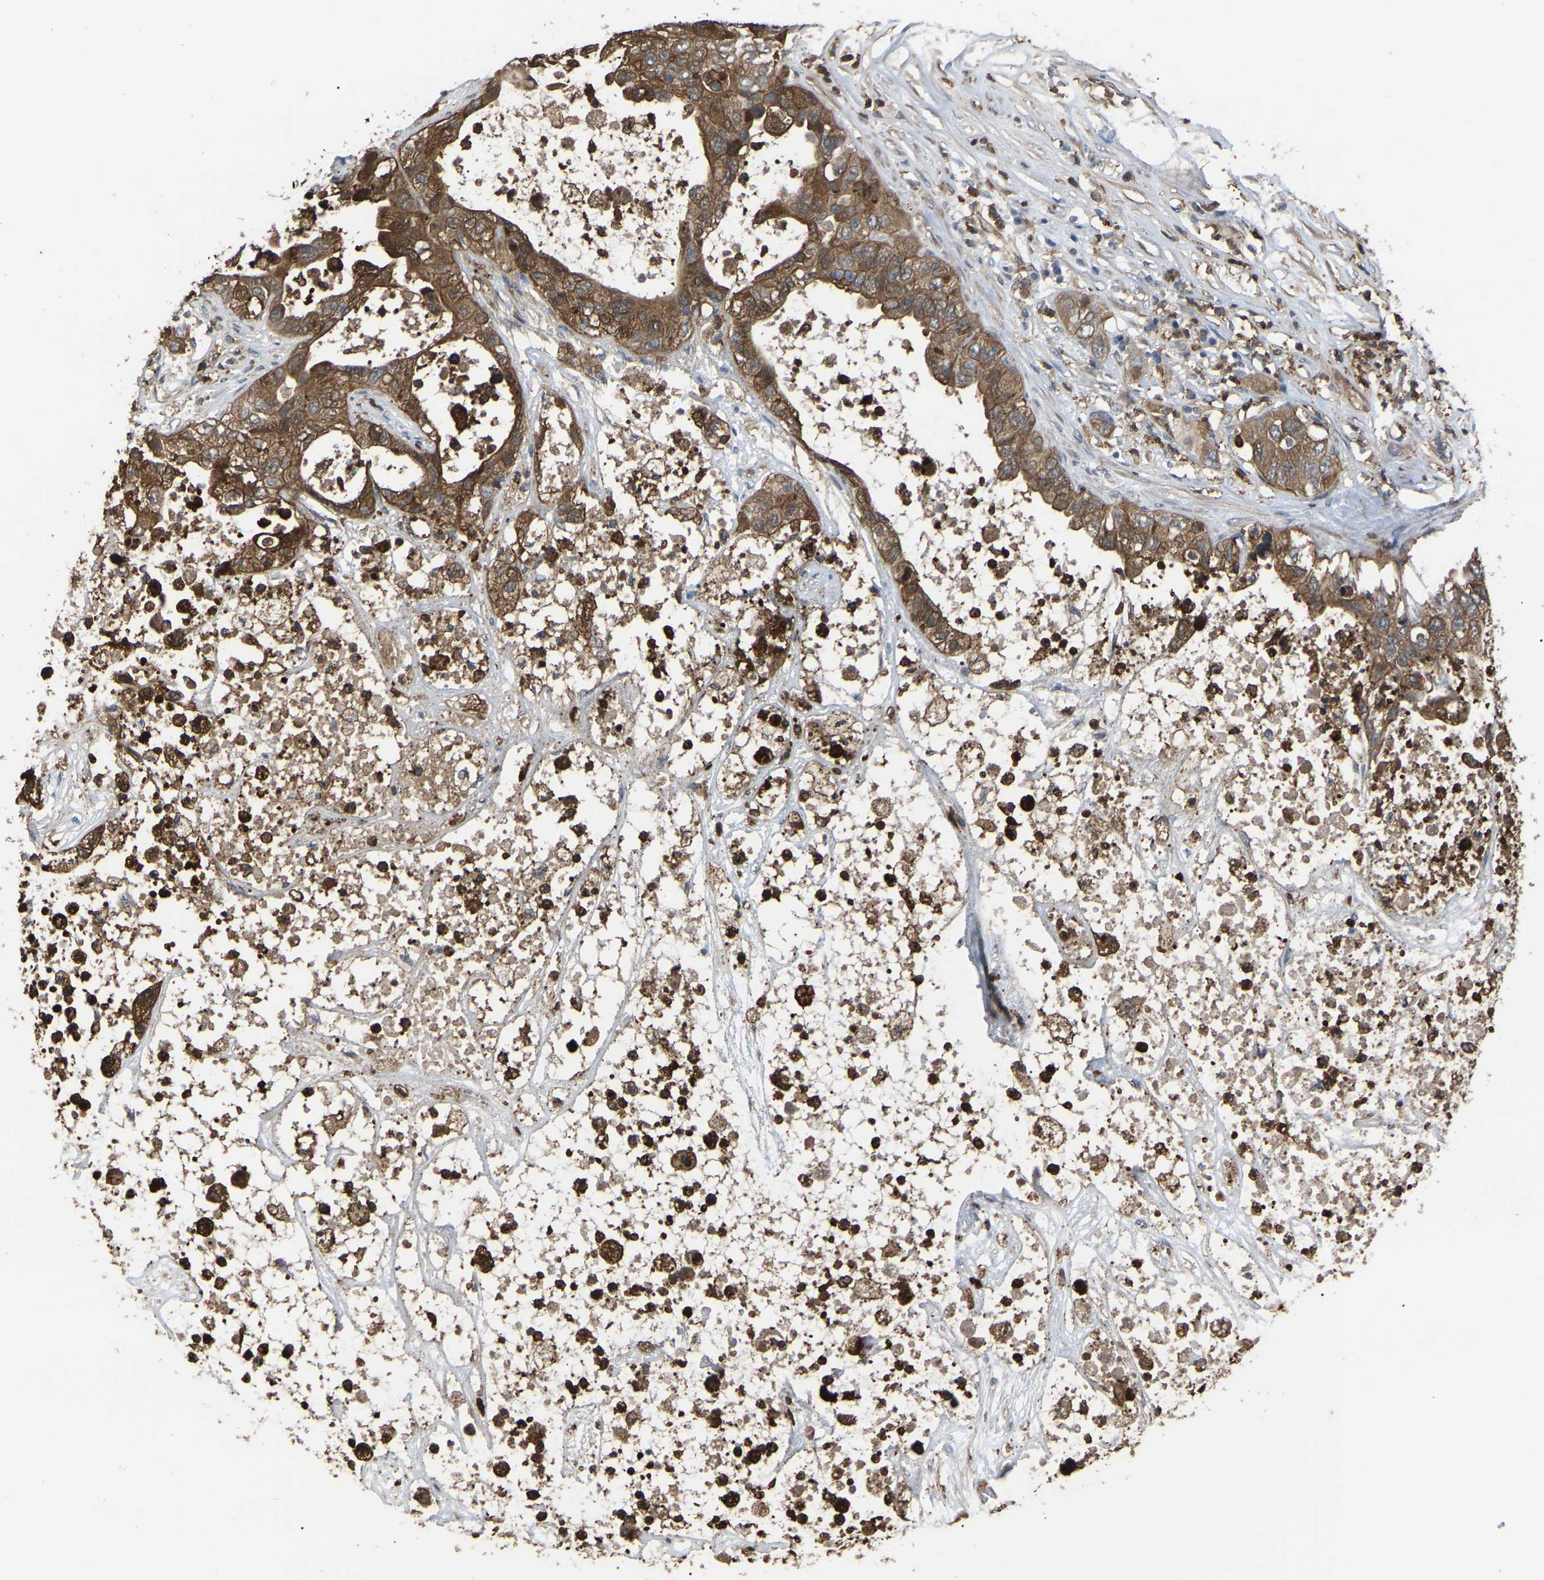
{"staining": {"intensity": "moderate", "quantity": ">75%", "location": "cytoplasmic/membranous"}, "tissue": "pancreatic cancer", "cell_type": "Tumor cells", "image_type": "cancer", "snomed": [{"axis": "morphology", "description": "Adenocarcinoma, NOS"}, {"axis": "topography", "description": "Pancreas"}], "caption": "About >75% of tumor cells in human adenocarcinoma (pancreatic) exhibit moderate cytoplasmic/membranous protein staining as visualized by brown immunohistochemical staining.", "gene": "CIT", "patient": {"sex": "female", "age": 78}}